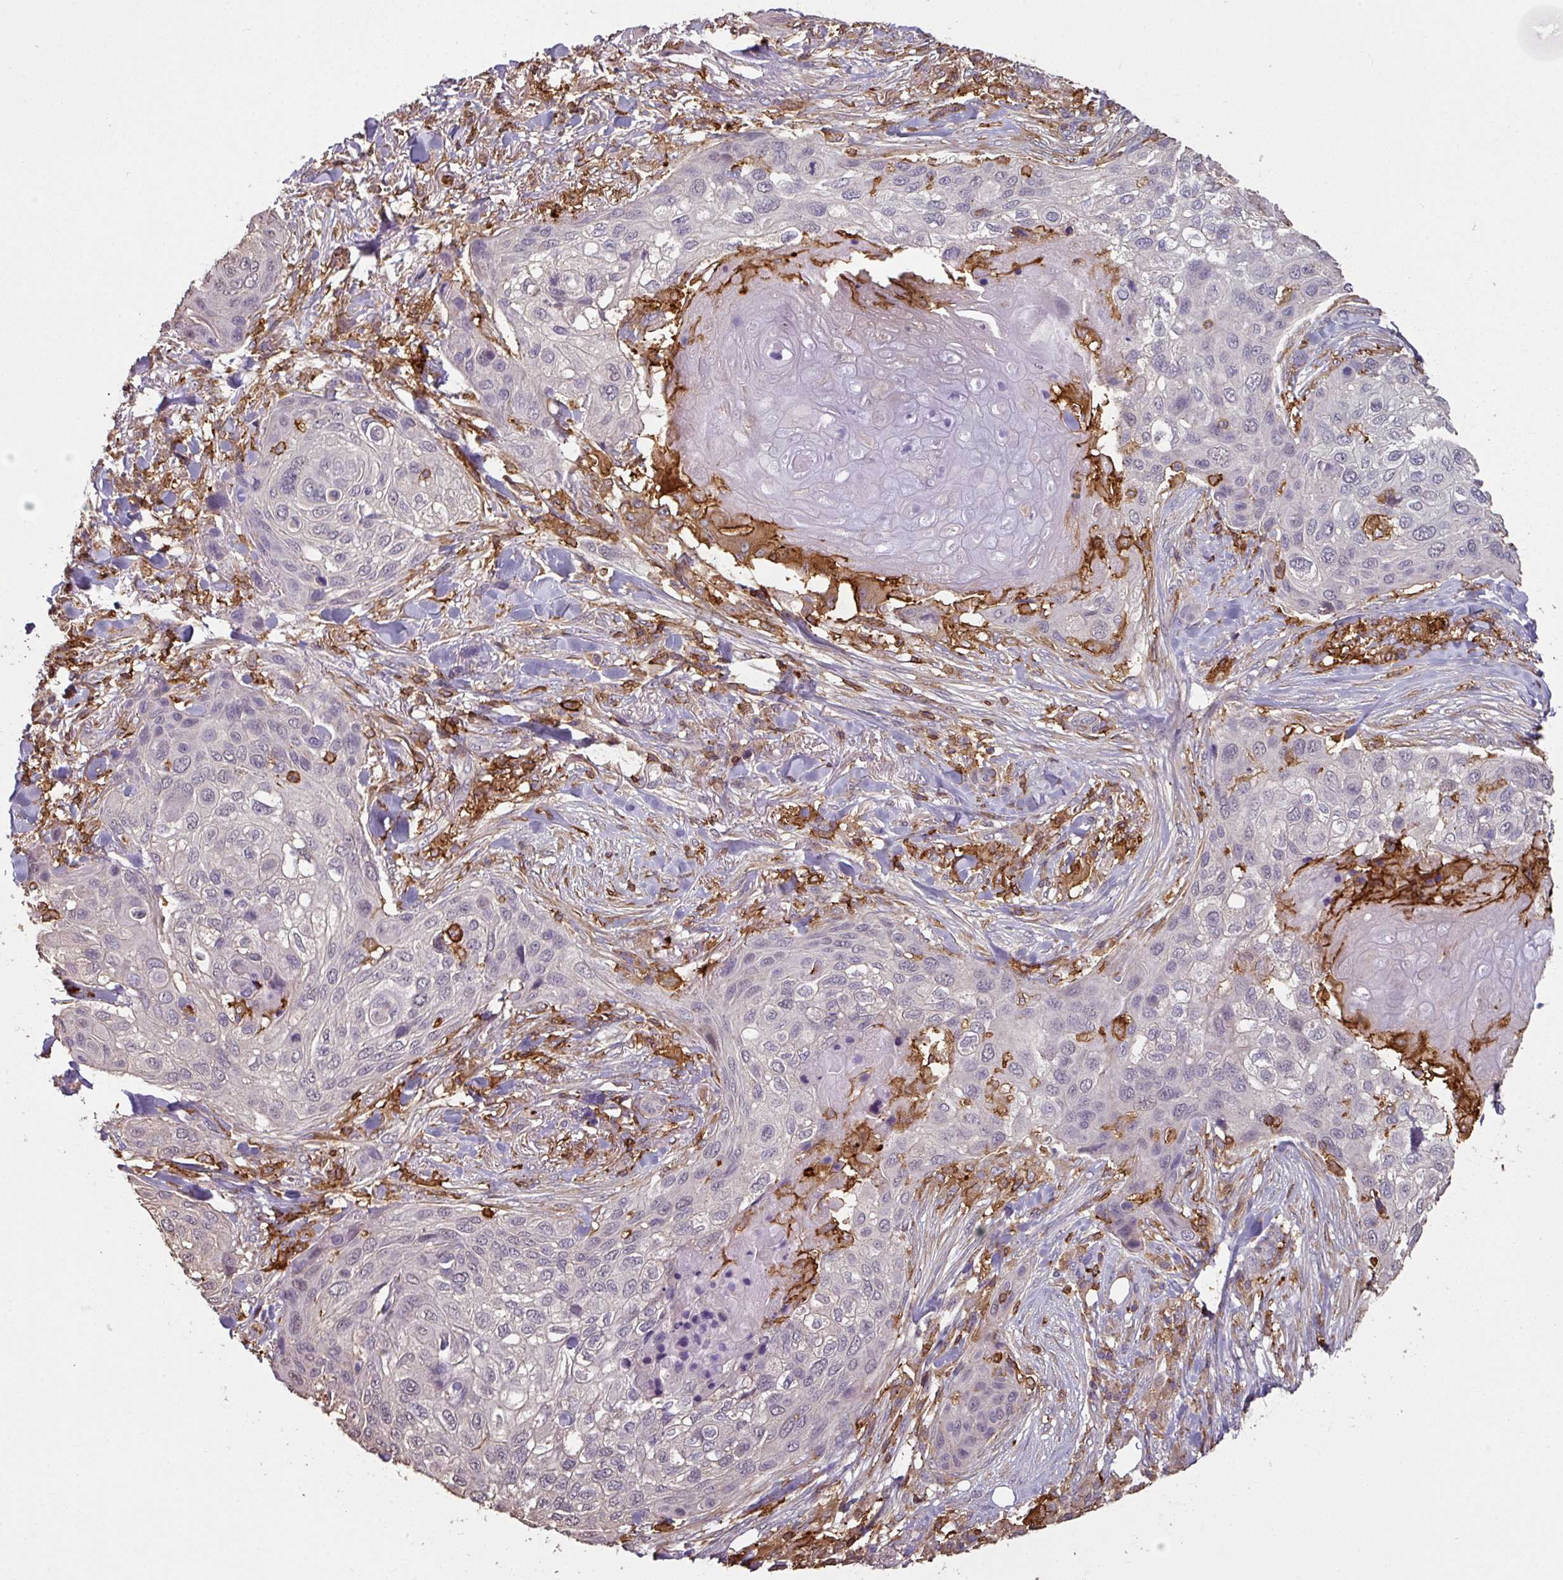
{"staining": {"intensity": "negative", "quantity": "none", "location": "none"}, "tissue": "skin cancer", "cell_type": "Tumor cells", "image_type": "cancer", "snomed": [{"axis": "morphology", "description": "Squamous cell carcinoma, NOS"}, {"axis": "topography", "description": "Skin"}], "caption": "Skin cancer (squamous cell carcinoma) stained for a protein using immunohistochemistry exhibits no expression tumor cells.", "gene": "OLFML2B", "patient": {"sex": "female", "age": 87}}